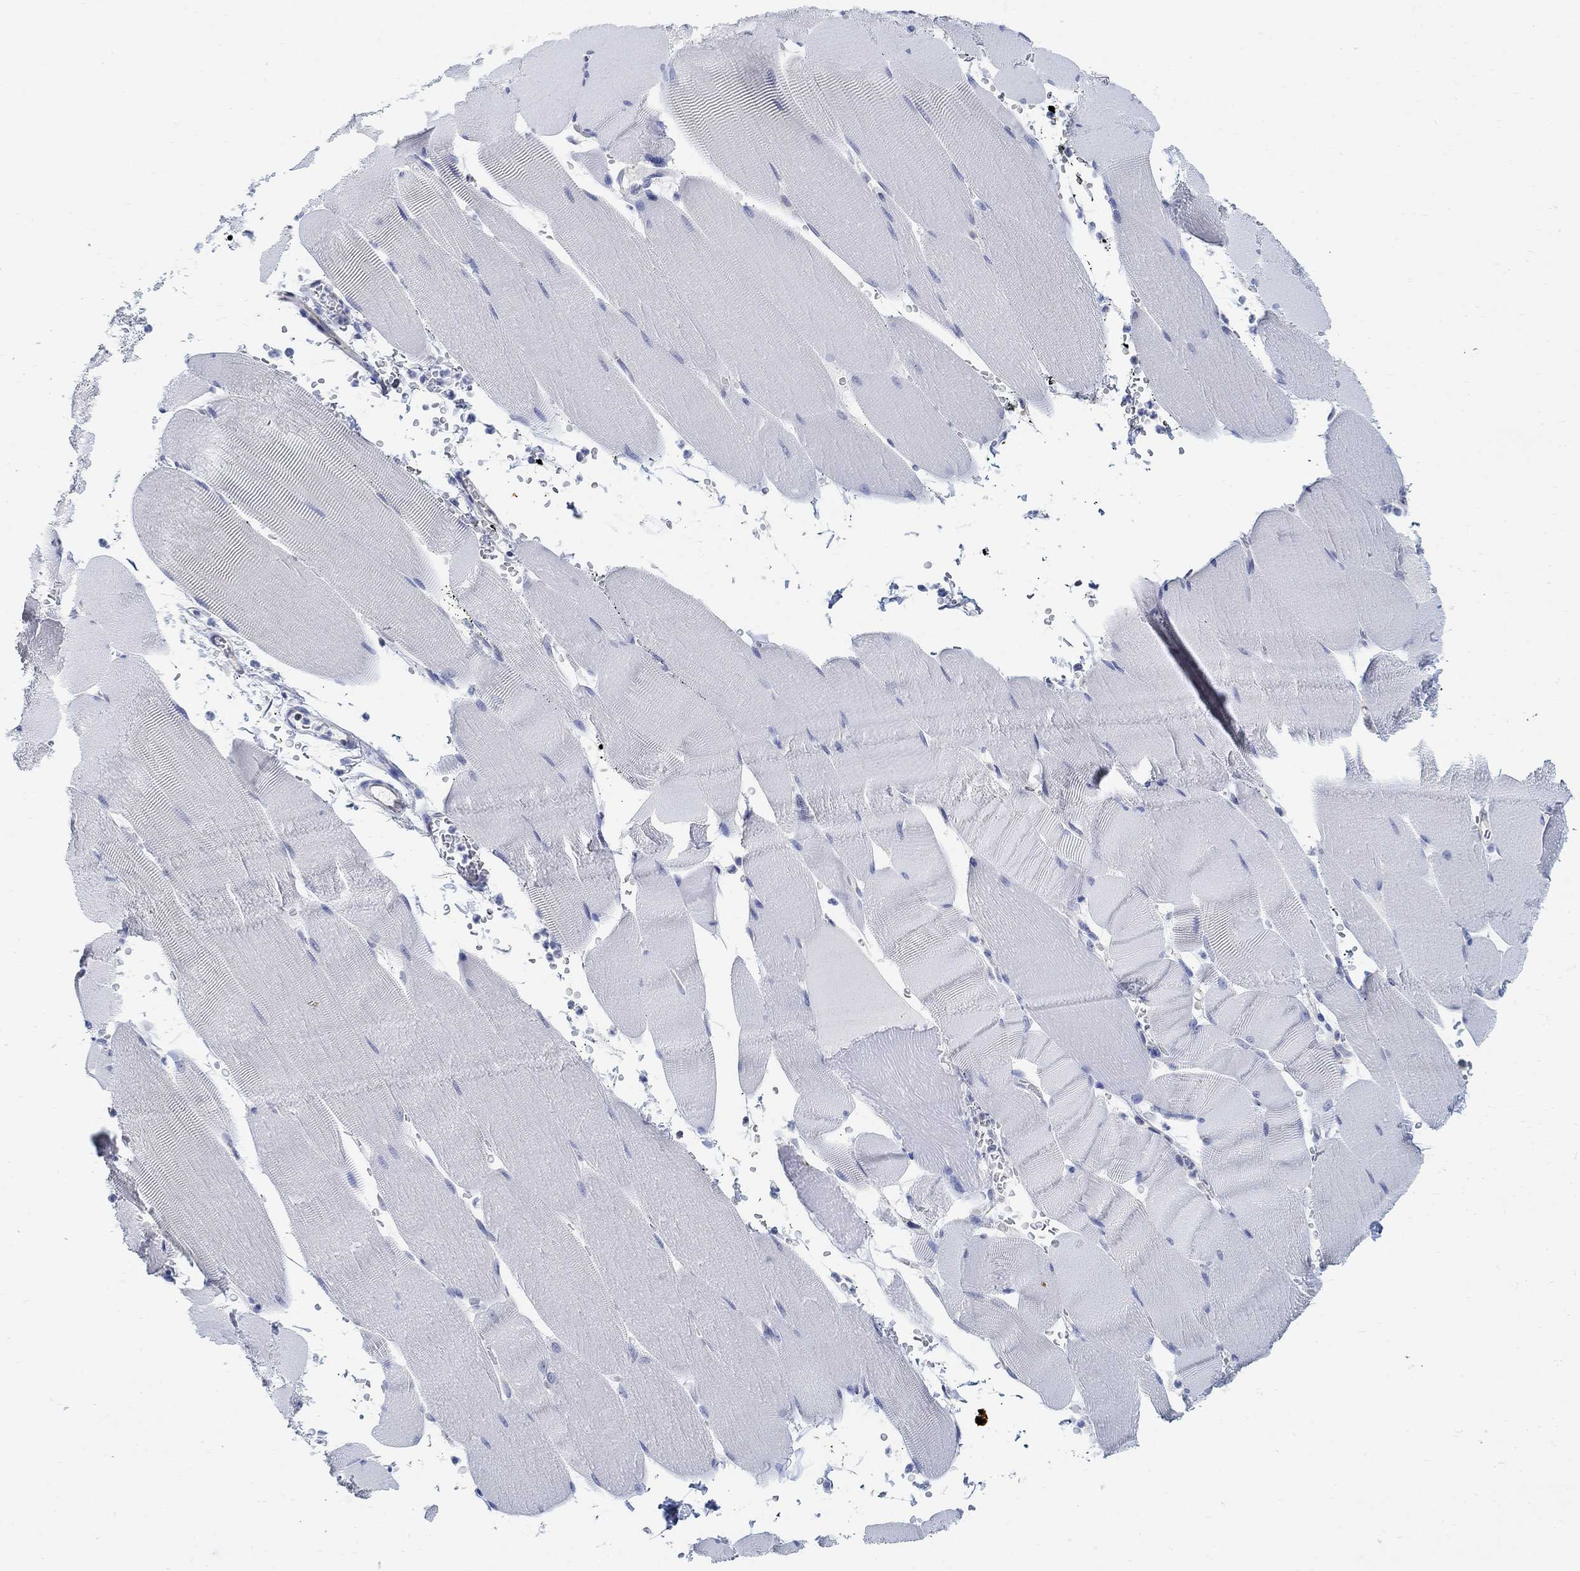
{"staining": {"intensity": "negative", "quantity": "none", "location": "none"}, "tissue": "skeletal muscle", "cell_type": "Myocytes", "image_type": "normal", "snomed": [{"axis": "morphology", "description": "Normal tissue, NOS"}, {"axis": "topography", "description": "Skeletal muscle"}], "caption": "This photomicrograph is of normal skeletal muscle stained with immunohistochemistry (IHC) to label a protein in brown with the nuclei are counter-stained blue. There is no positivity in myocytes.", "gene": "PHF21B", "patient": {"sex": "male", "age": 56}}